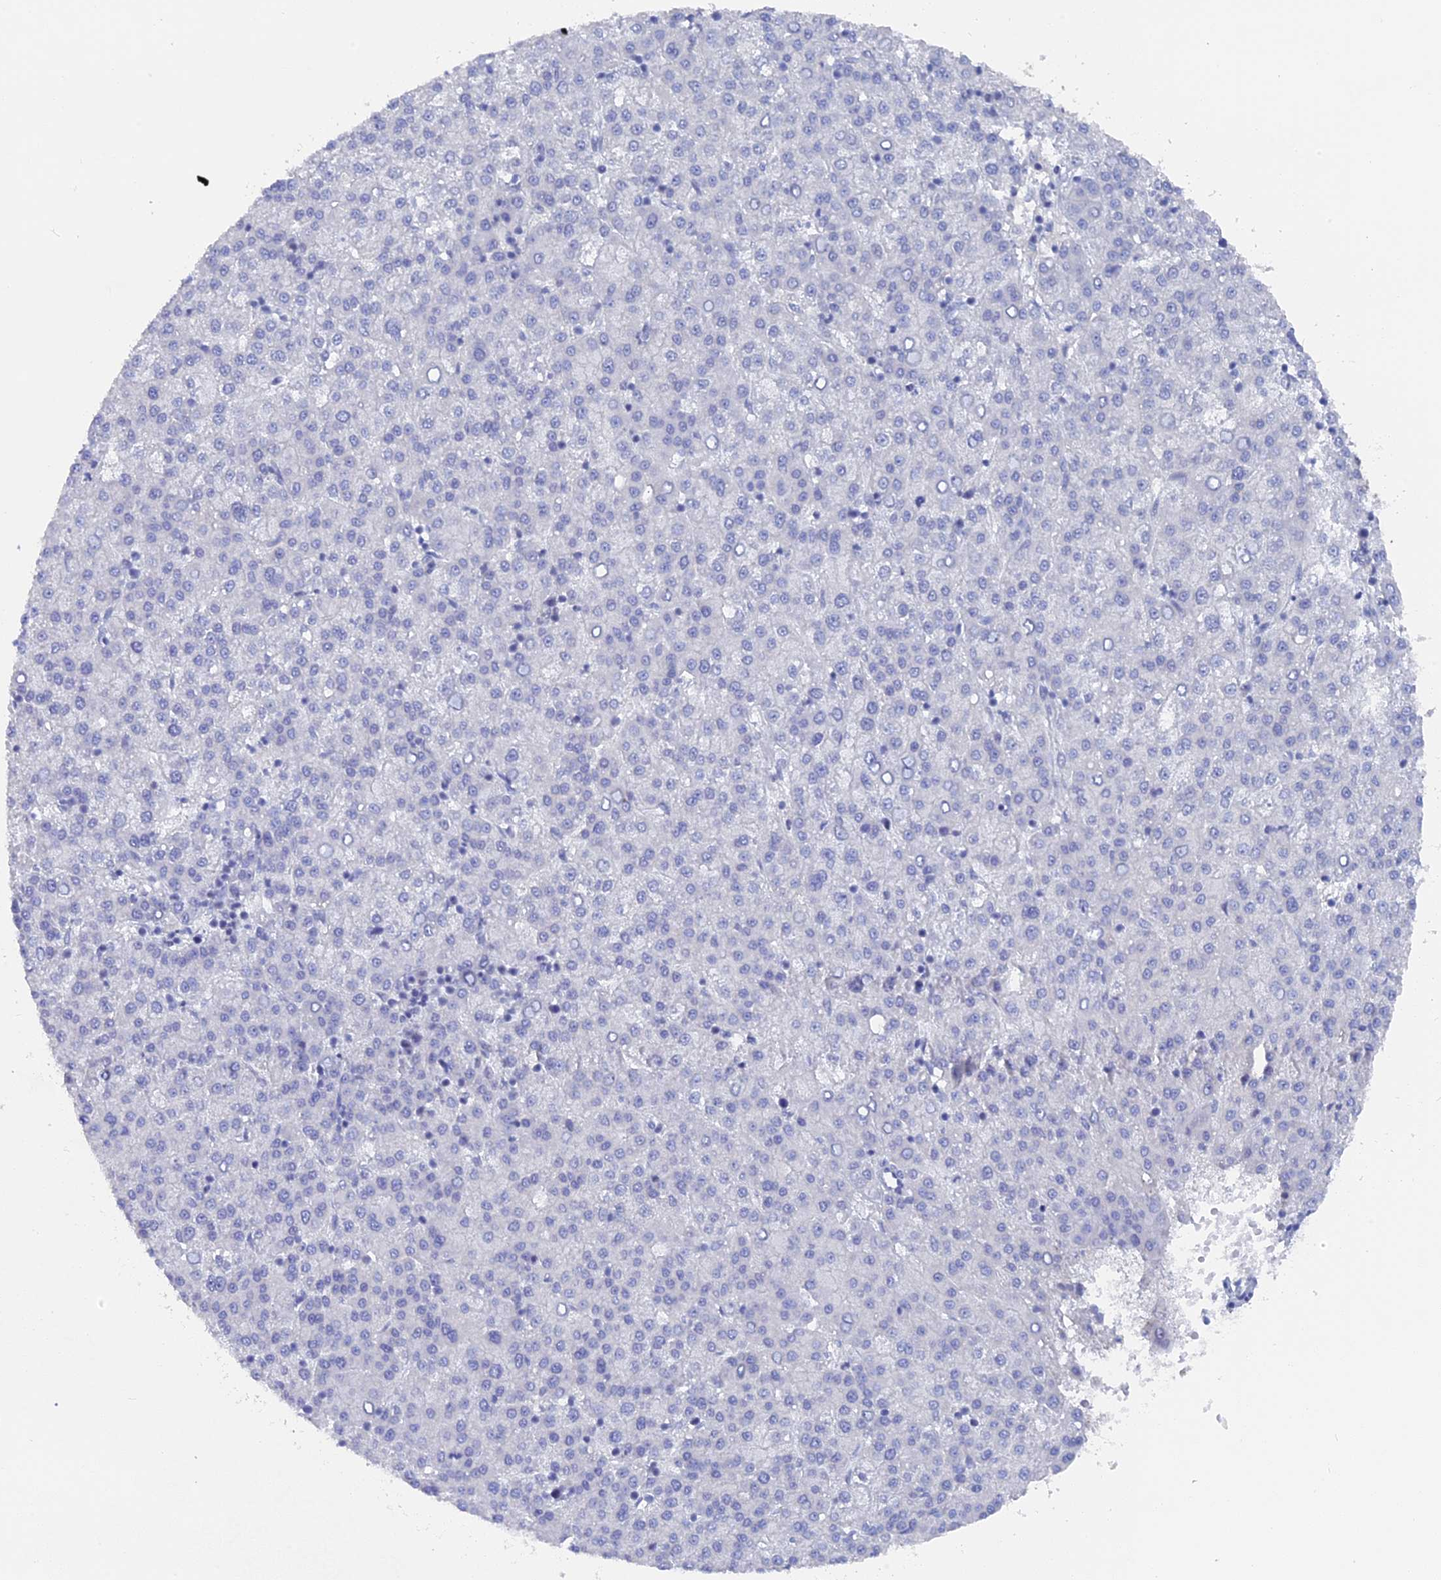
{"staining": {"intensity": "negative", "quantity": "none", "location": "none"}, "tissue": "liver cancer", "cell_type": "Tumor cells", "image_type": "cancer", "snomed": [{"axis": "morphology", "description": "Carcinoma, Hepatocellular, NOS"}, {"axis": "topography", "description": "Liver"}], "caption": "Tumor cells are negative for protein expression in human liver cancer (hepatocellular carcinoma).", "gene": "BRD2", "patient": {"sex": "female", "age": 58}}